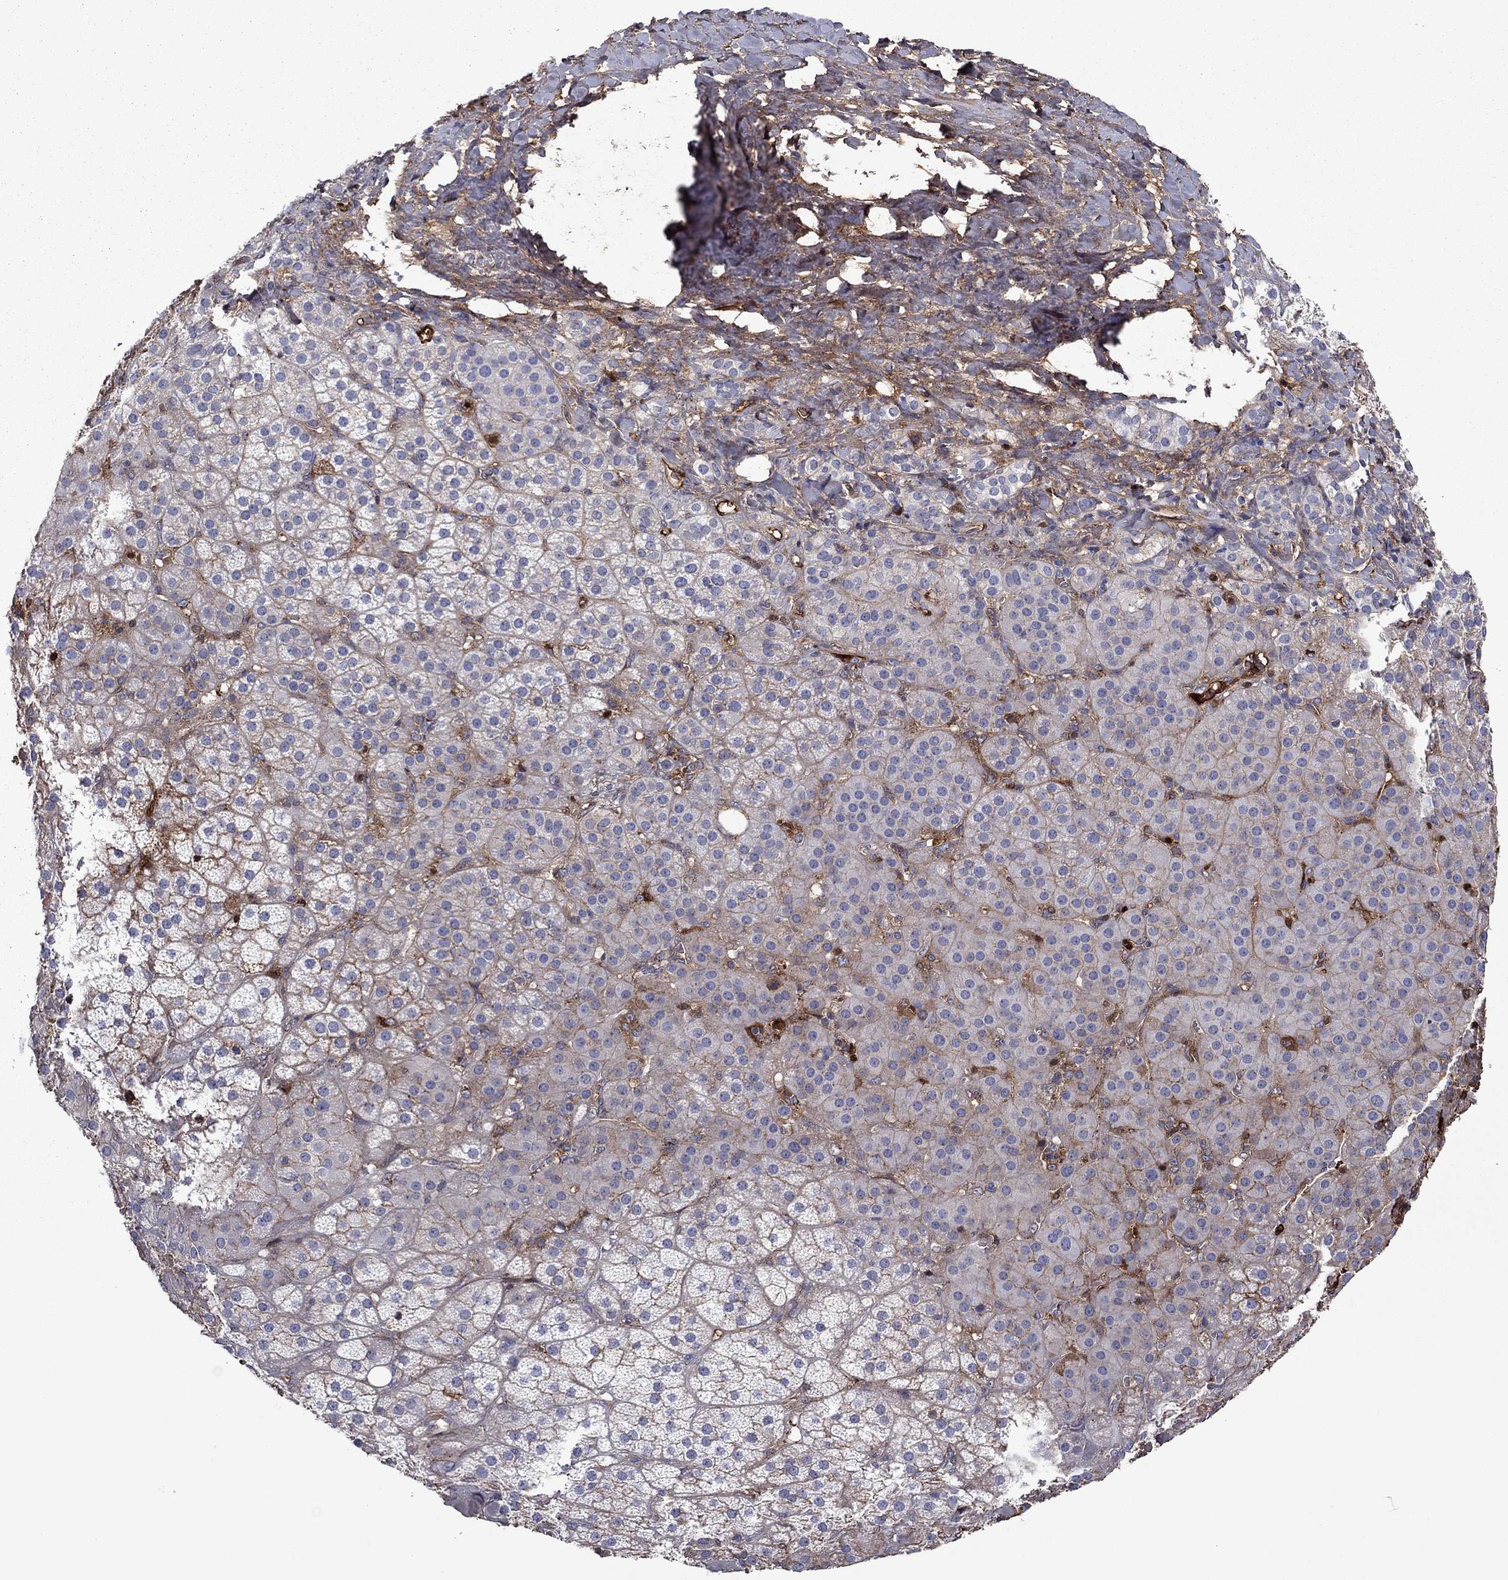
{"staining": {"intensity": "negative", "quantity": "none", "location": "none"}, "tissue": "adrenal gland", "cell_type": "Glandular cells", "image_type": "normal", "snomed": [{"axis": "morphology", "description": "Normal tissue, NOS"}, {"axis": "topography", "description": "Adrenal gland"}], "caption": "Human adrenal gland stained for a protein using immunohistochemistry (IHC) exhibits no positivity in glandular cells.", "gene": "HPX", "patient": {"sex": "male", "age": 57}}